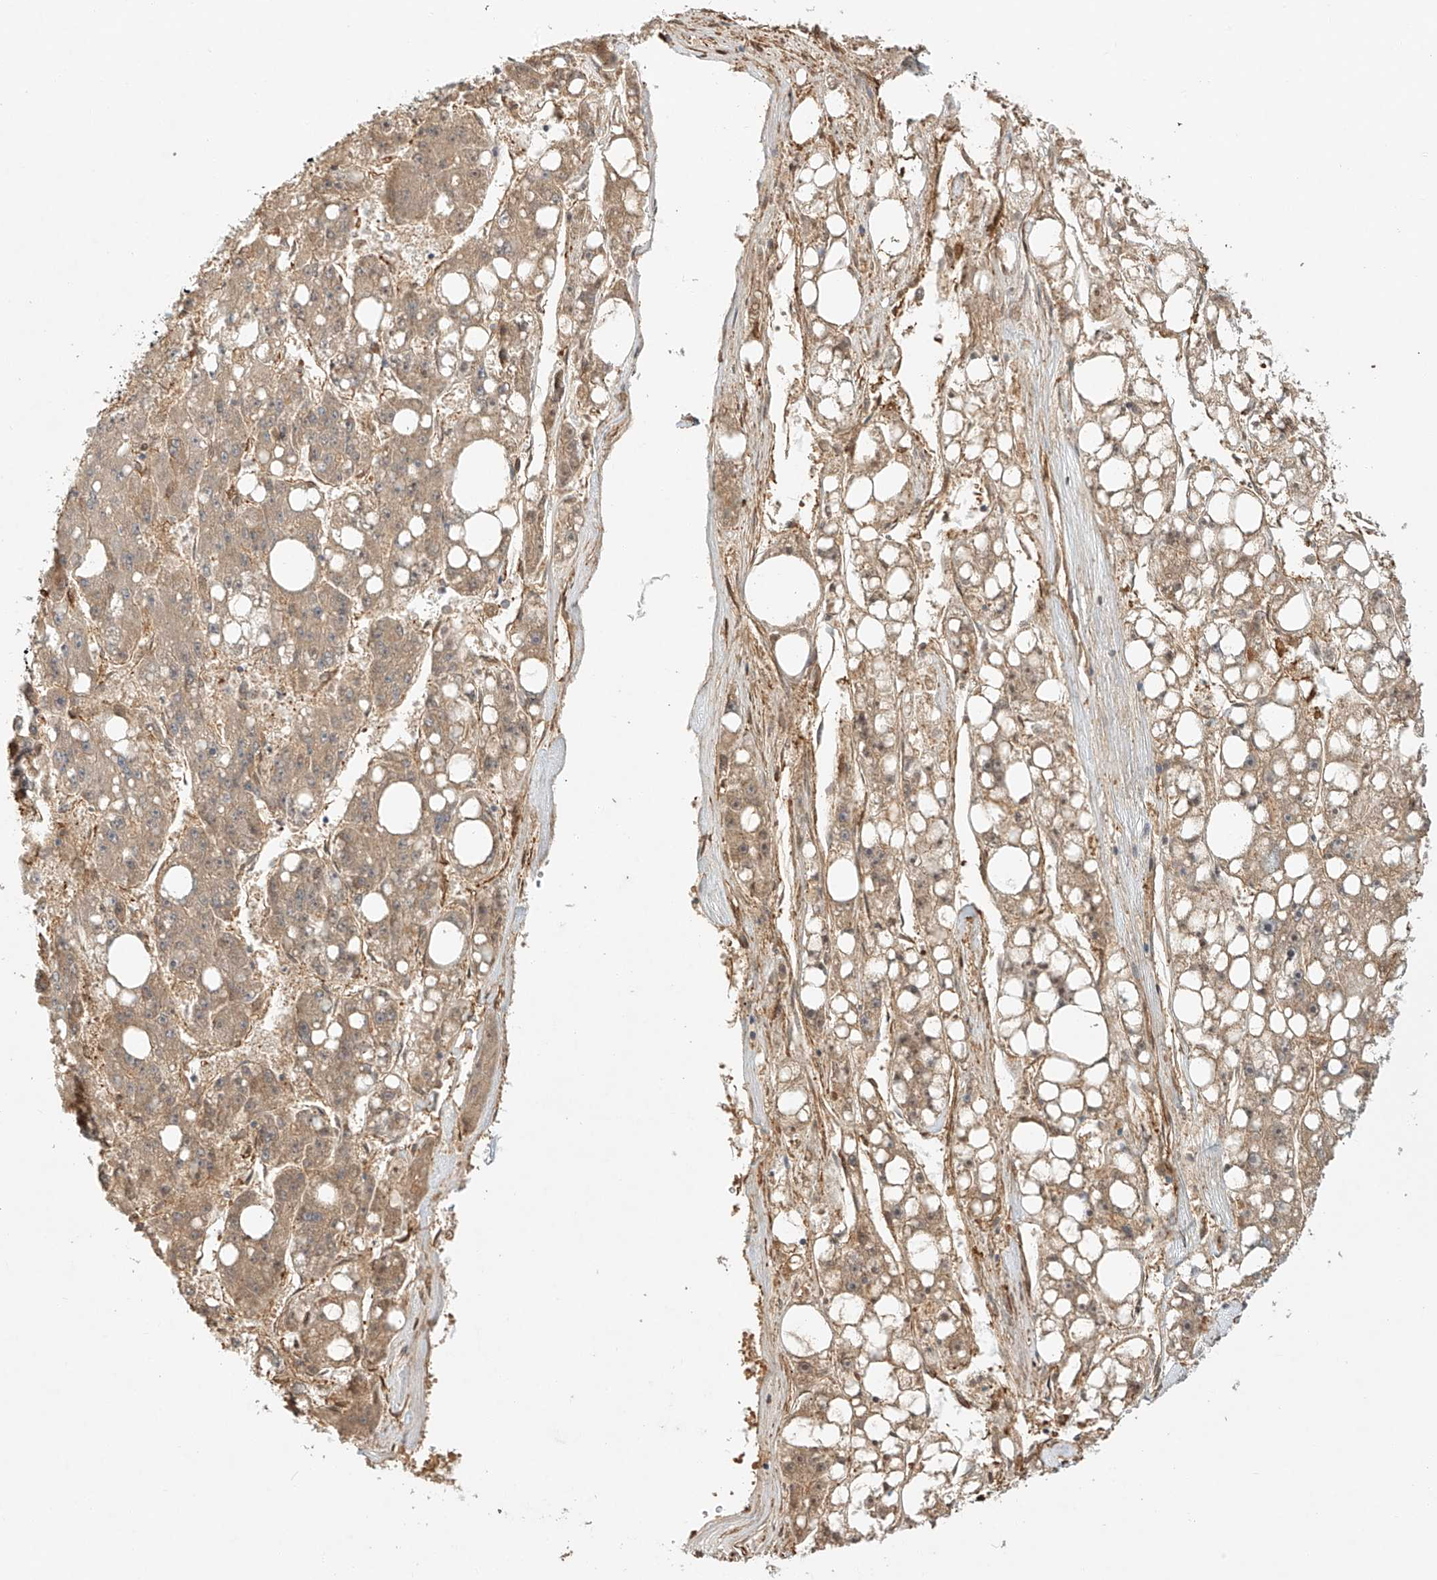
{"staining": {"intensity": "weak", "quantity": "25%-75%", "location": "cytoplasmic/membranous"}, "tissue": "liver cancer", "cell_type": "Tumor cells", "image_type": "cancer", "snomed": [{"axis": "morphology", "description": "Carcinoma, Hepatocellular, NOS"}, {"axis": "topography", "description": "Liver"}], "caption": "Weak cytoplasmic/membranous staining for a protein is appreciated in approximately 25%-75% of tumor cells of liver cancer (hepatocellular carcinoma) using IHC.", "gene": "CSMD3", "patient": {"sex": "female", "age": 61}}